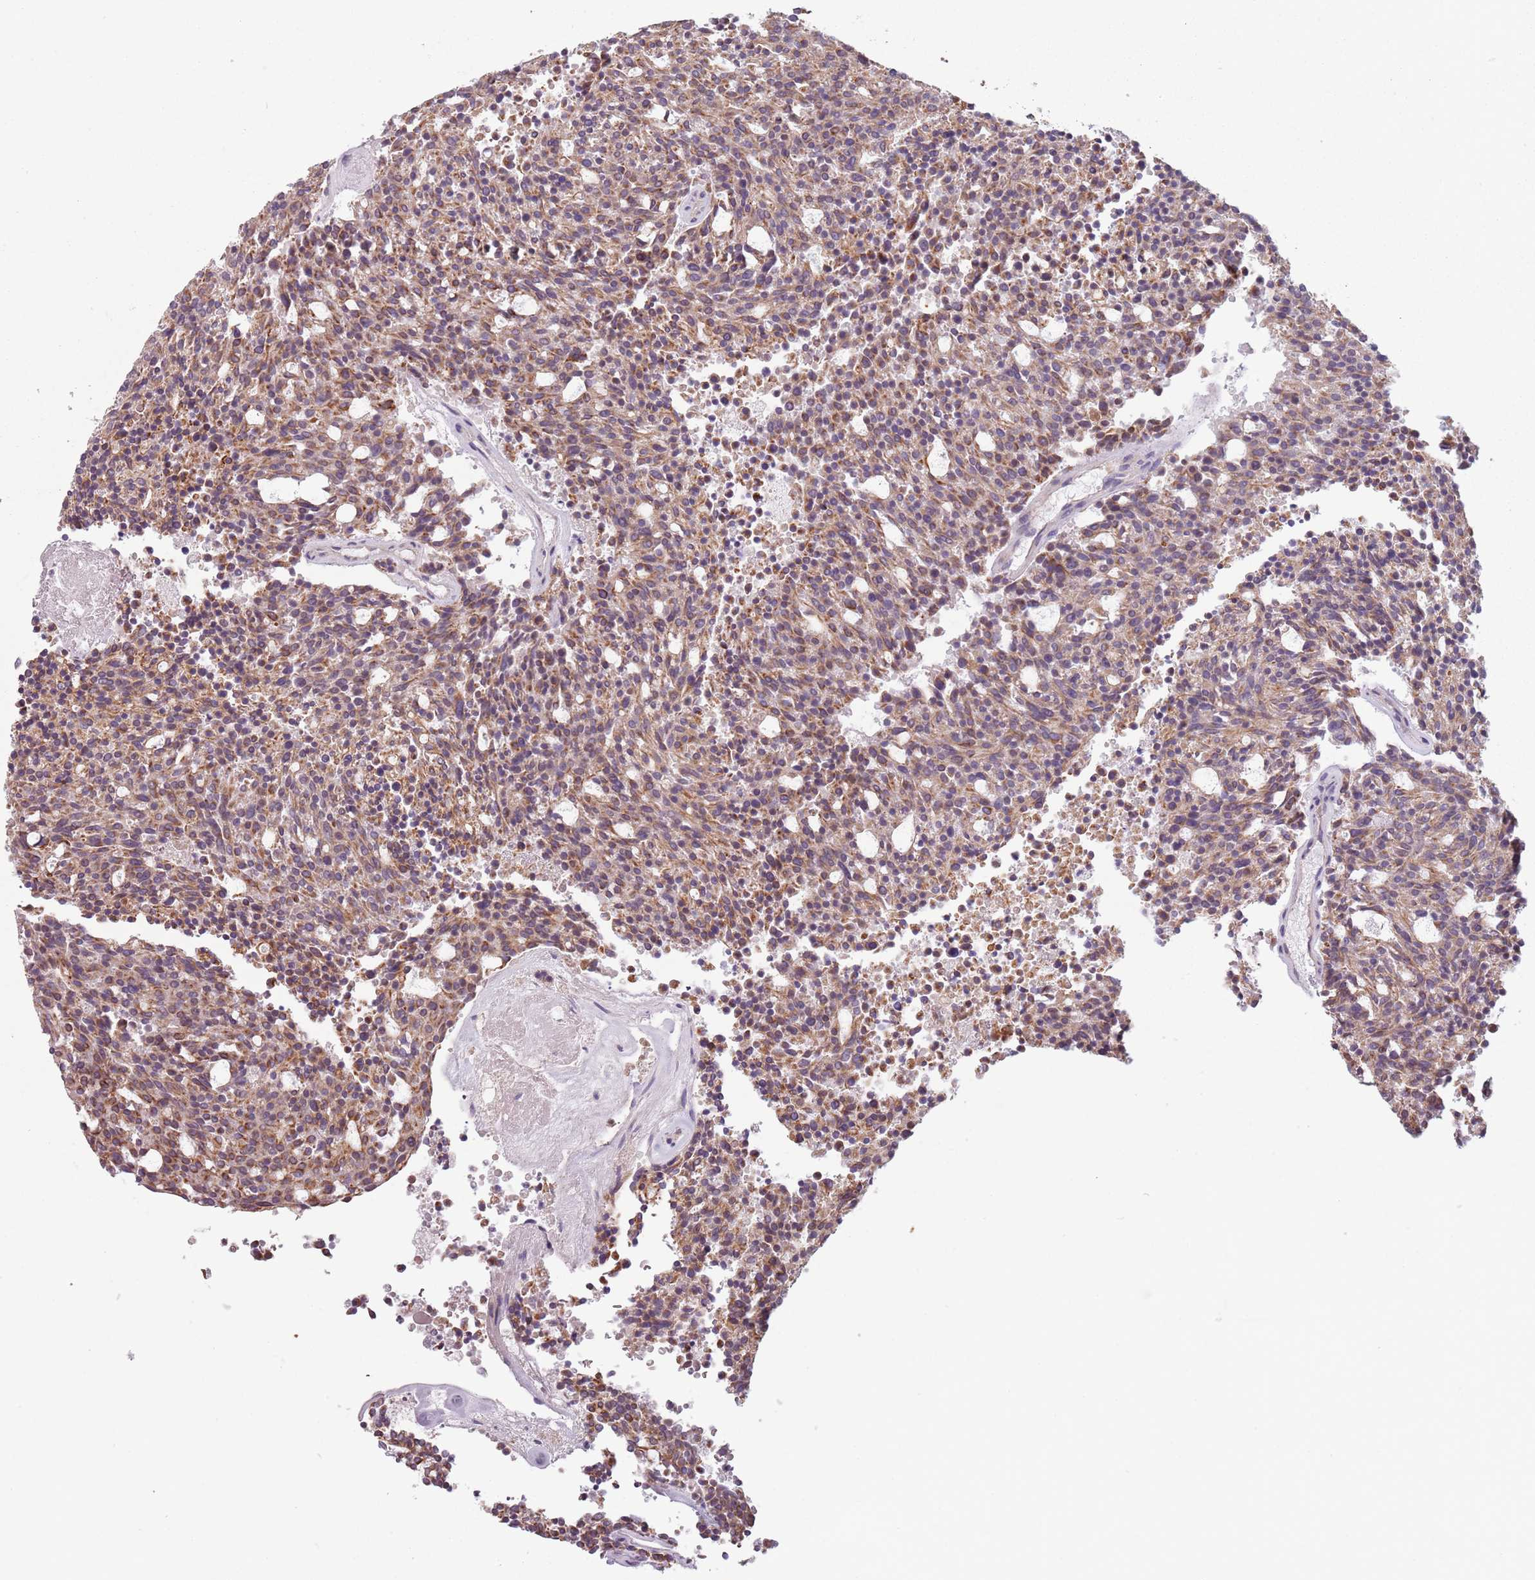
{"staining": {"intensity": "moderate", "quantity": ">75%", "location": "cytoplasmic/membranous"}, "tissue": "carcinoid", "cell_type": "Tumor cells", "image_type": "cancer", "snomed": [{"axis": "morphology", "description": "Carcinoid, malignant, NOS"}, {"axis": "topography", "description": "Pancreas"}], "caption": "Immunohistochemistry (IHC) (DAB (3,3'-diaminobenzidine)) staining of human carcinoid displays moderate cytoplasmic/membranous protein staining in about >75% of tumor cells.", "gene": "TLCD2", "patient": {"sex": "female", "age": 54}}